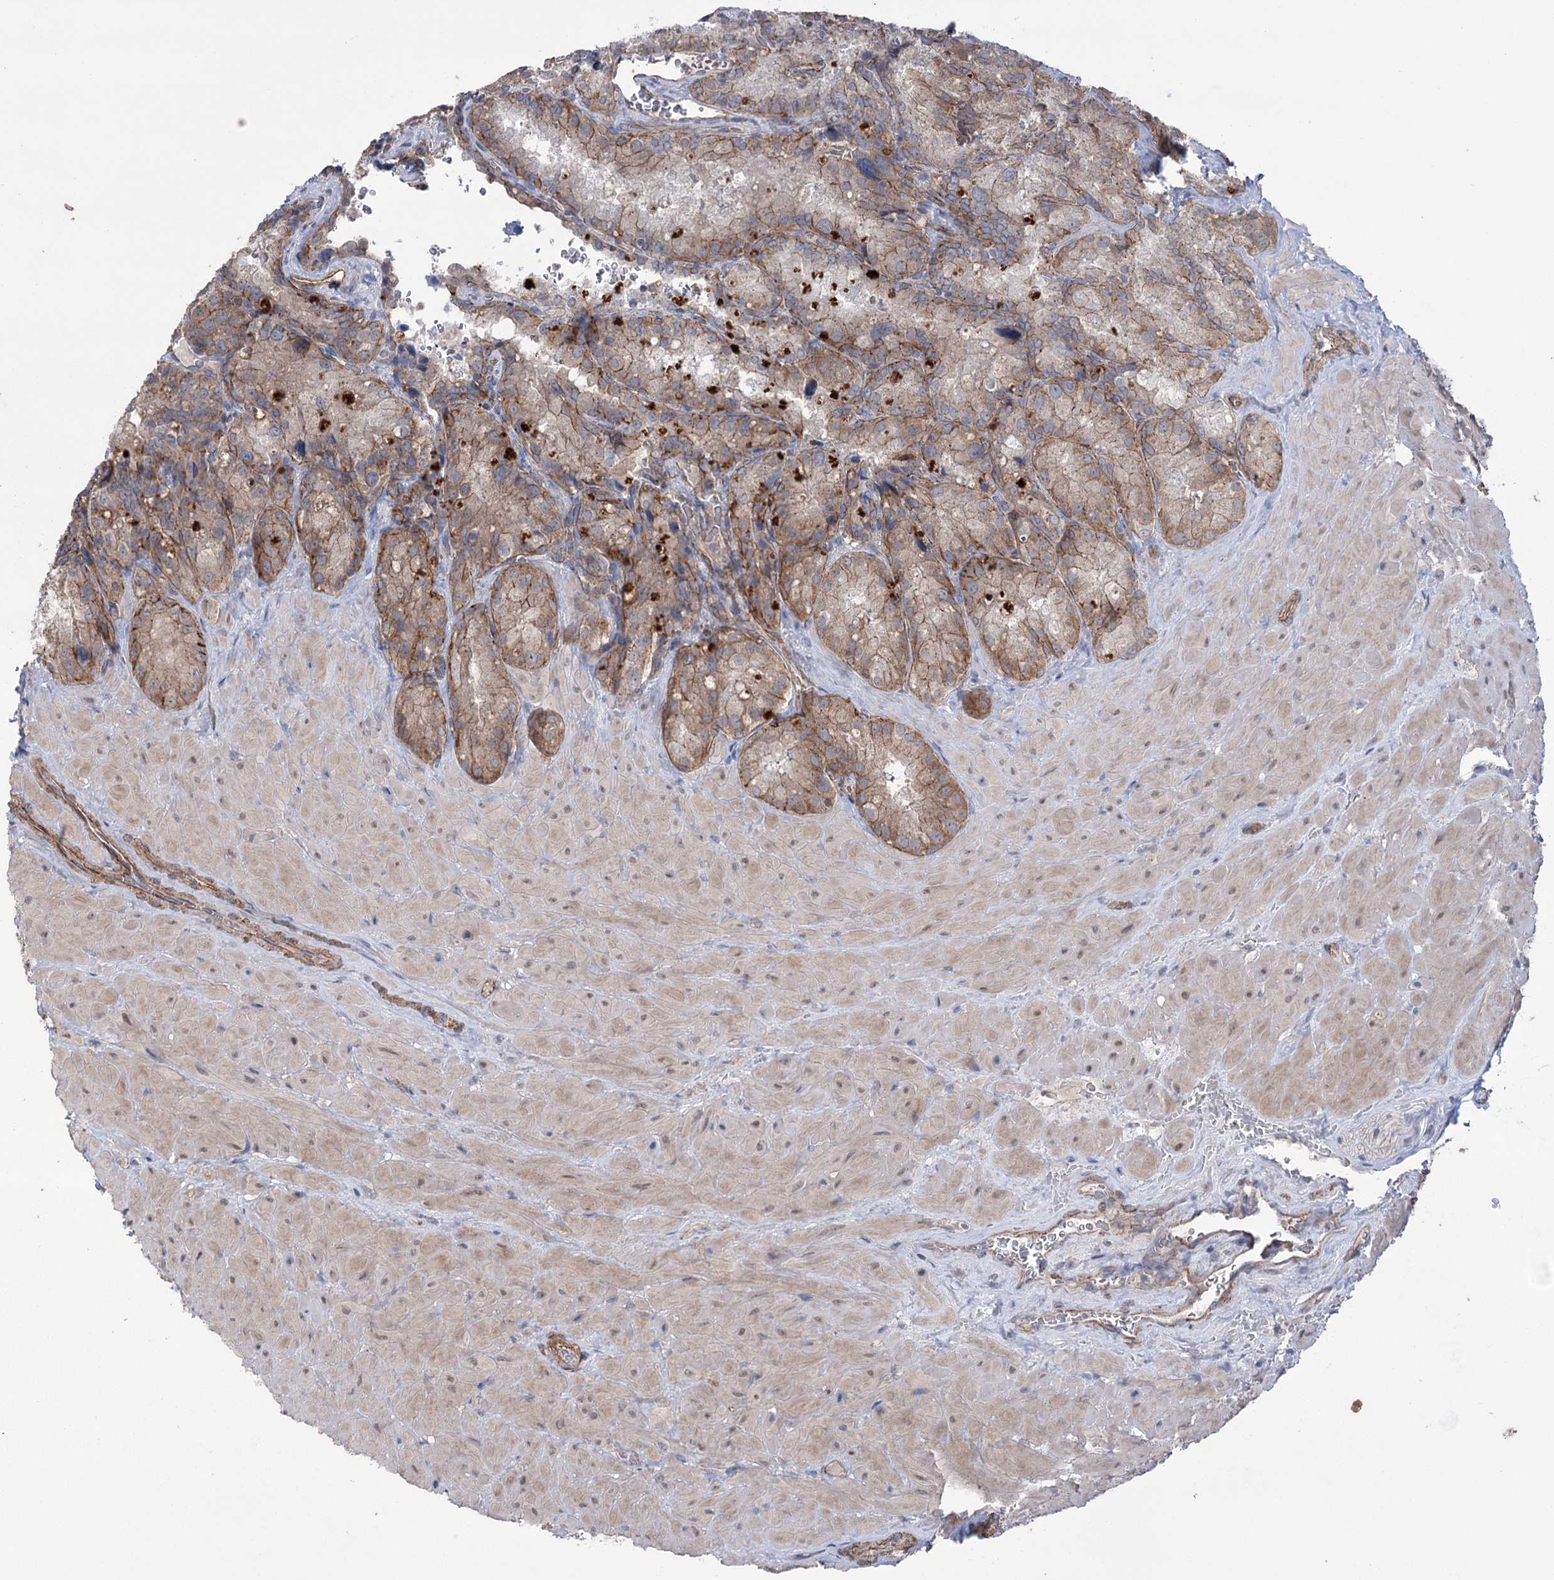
{"staining": {"intensity": "moderate", "quantity": "25%-75%", "location": "cytoplasmic/membranous"}, "tissue": "seminal vesicle", "cell_type": "Glandular cells", "image_type": "normal", "snomed": [{"axis": "morphology", "description": "Normal tissue, NOS"}, {"axis": "topography", "description": "Seminal veicle"}], "caption": "Benign seminal vesicle displays moderate cytoplasmic/membranous staining in about 25%-75% of glandular cells, visualized by immunohistochemistry. The staining was performed using DAB (3,3'-diaminobenzidine) to visualize the protein expression in brown, while the nuclei were stained in blue with hematoxylin (Magnification: 20x).", "gene": "TRIM71", "patient": {"sex": "male", "age": 62}}